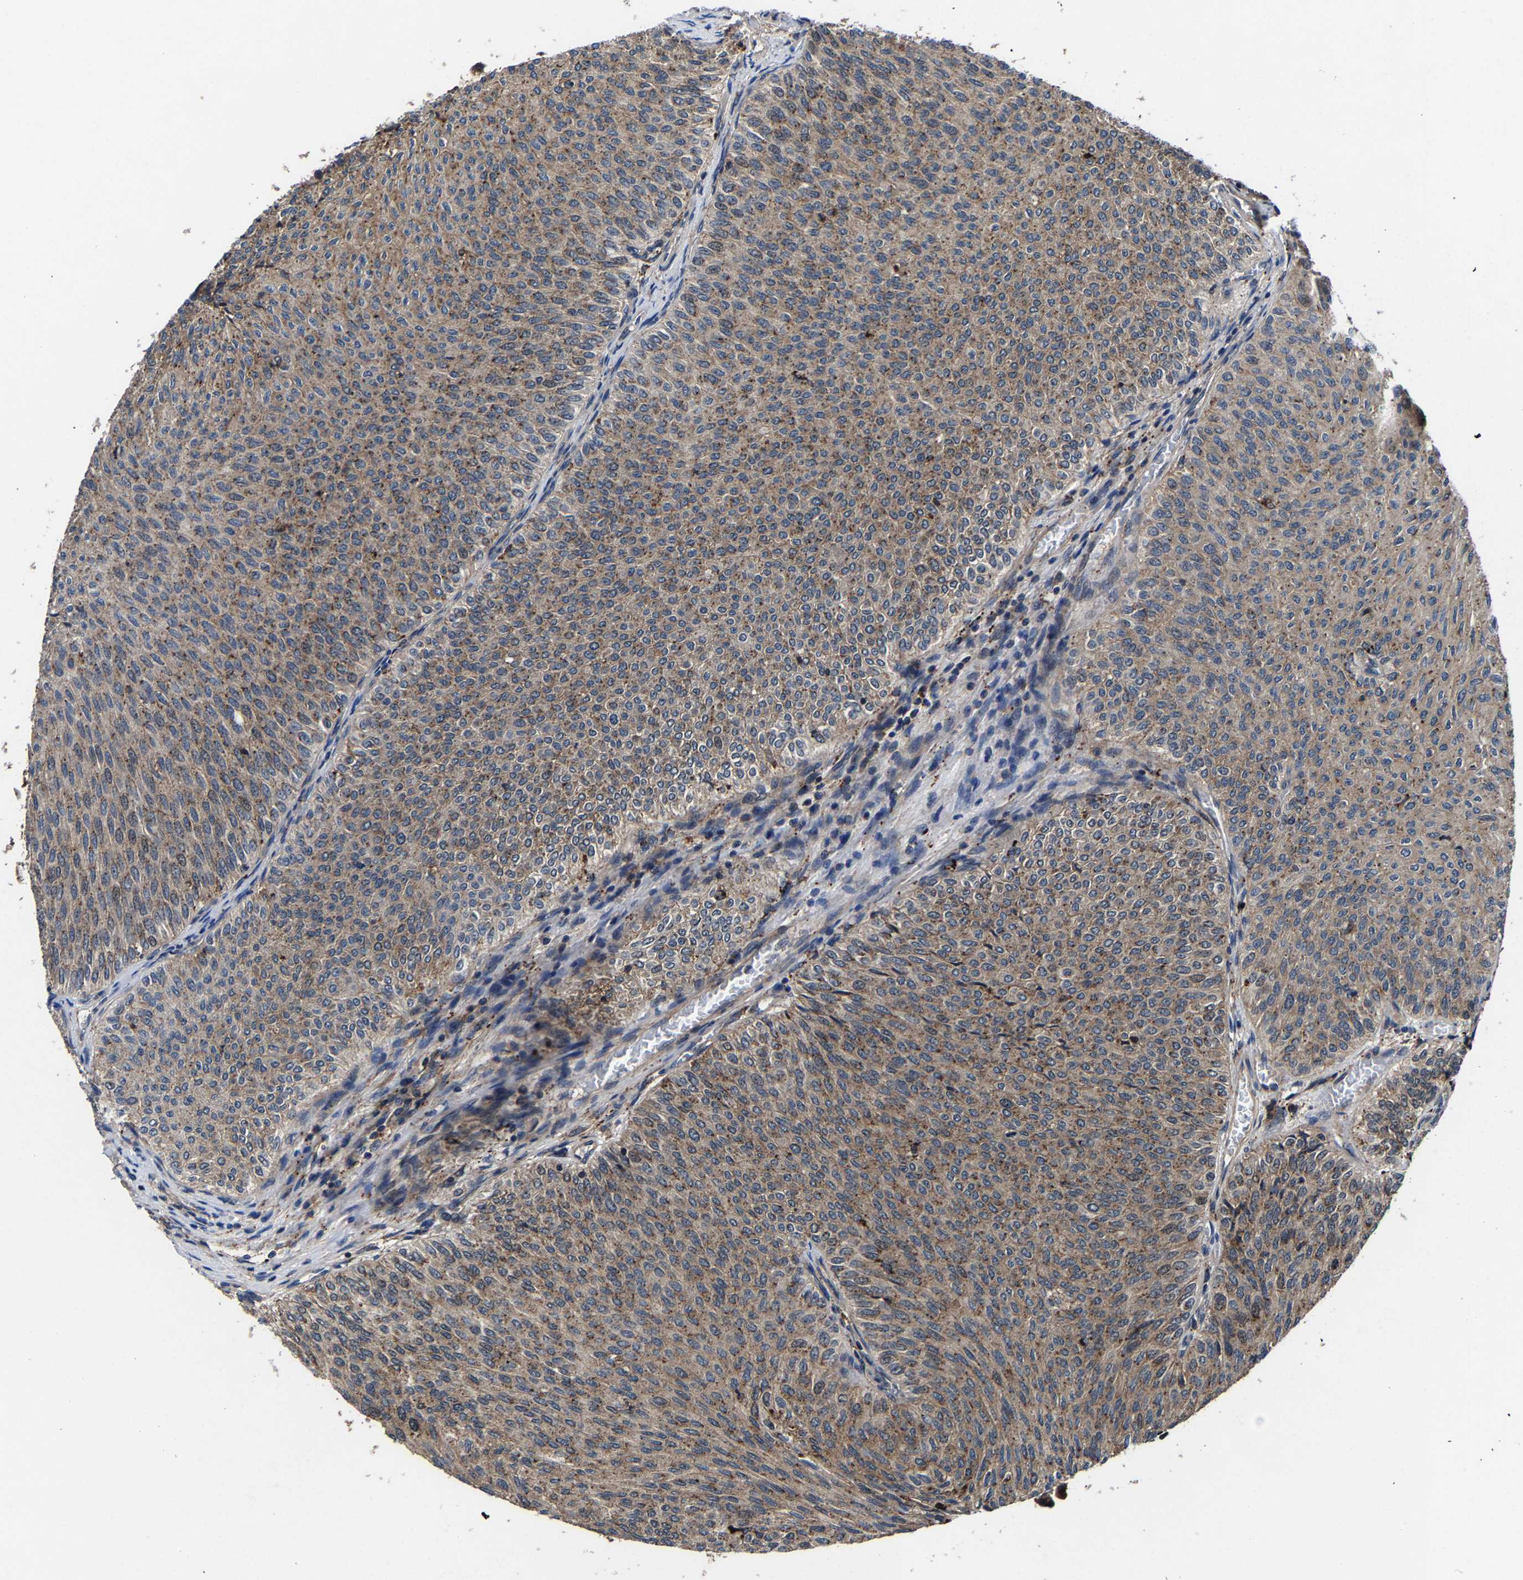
{"staining": {"intensity": "moderate", "quantity": ">75%", "location": "cytoplasmic/membranous"}, "tissue": "urothelial cancer", "cell_type": "Tumor cells", "image_type": "cancer", "snomed": [{"axis": "morphology", "description": "Urothelial carcinoma, Low grade"}, {"axis": "topography", "description": "Urinary bladder"}], "caption": "Protein expression analysis of urothelial carcinoma (low-grade) displays moderate cytoplasmic/membranous staining in approximately >75% of tumor cells.", "gene": "ZCCHC7", "patient": {"sex": "male", "age": 78}}